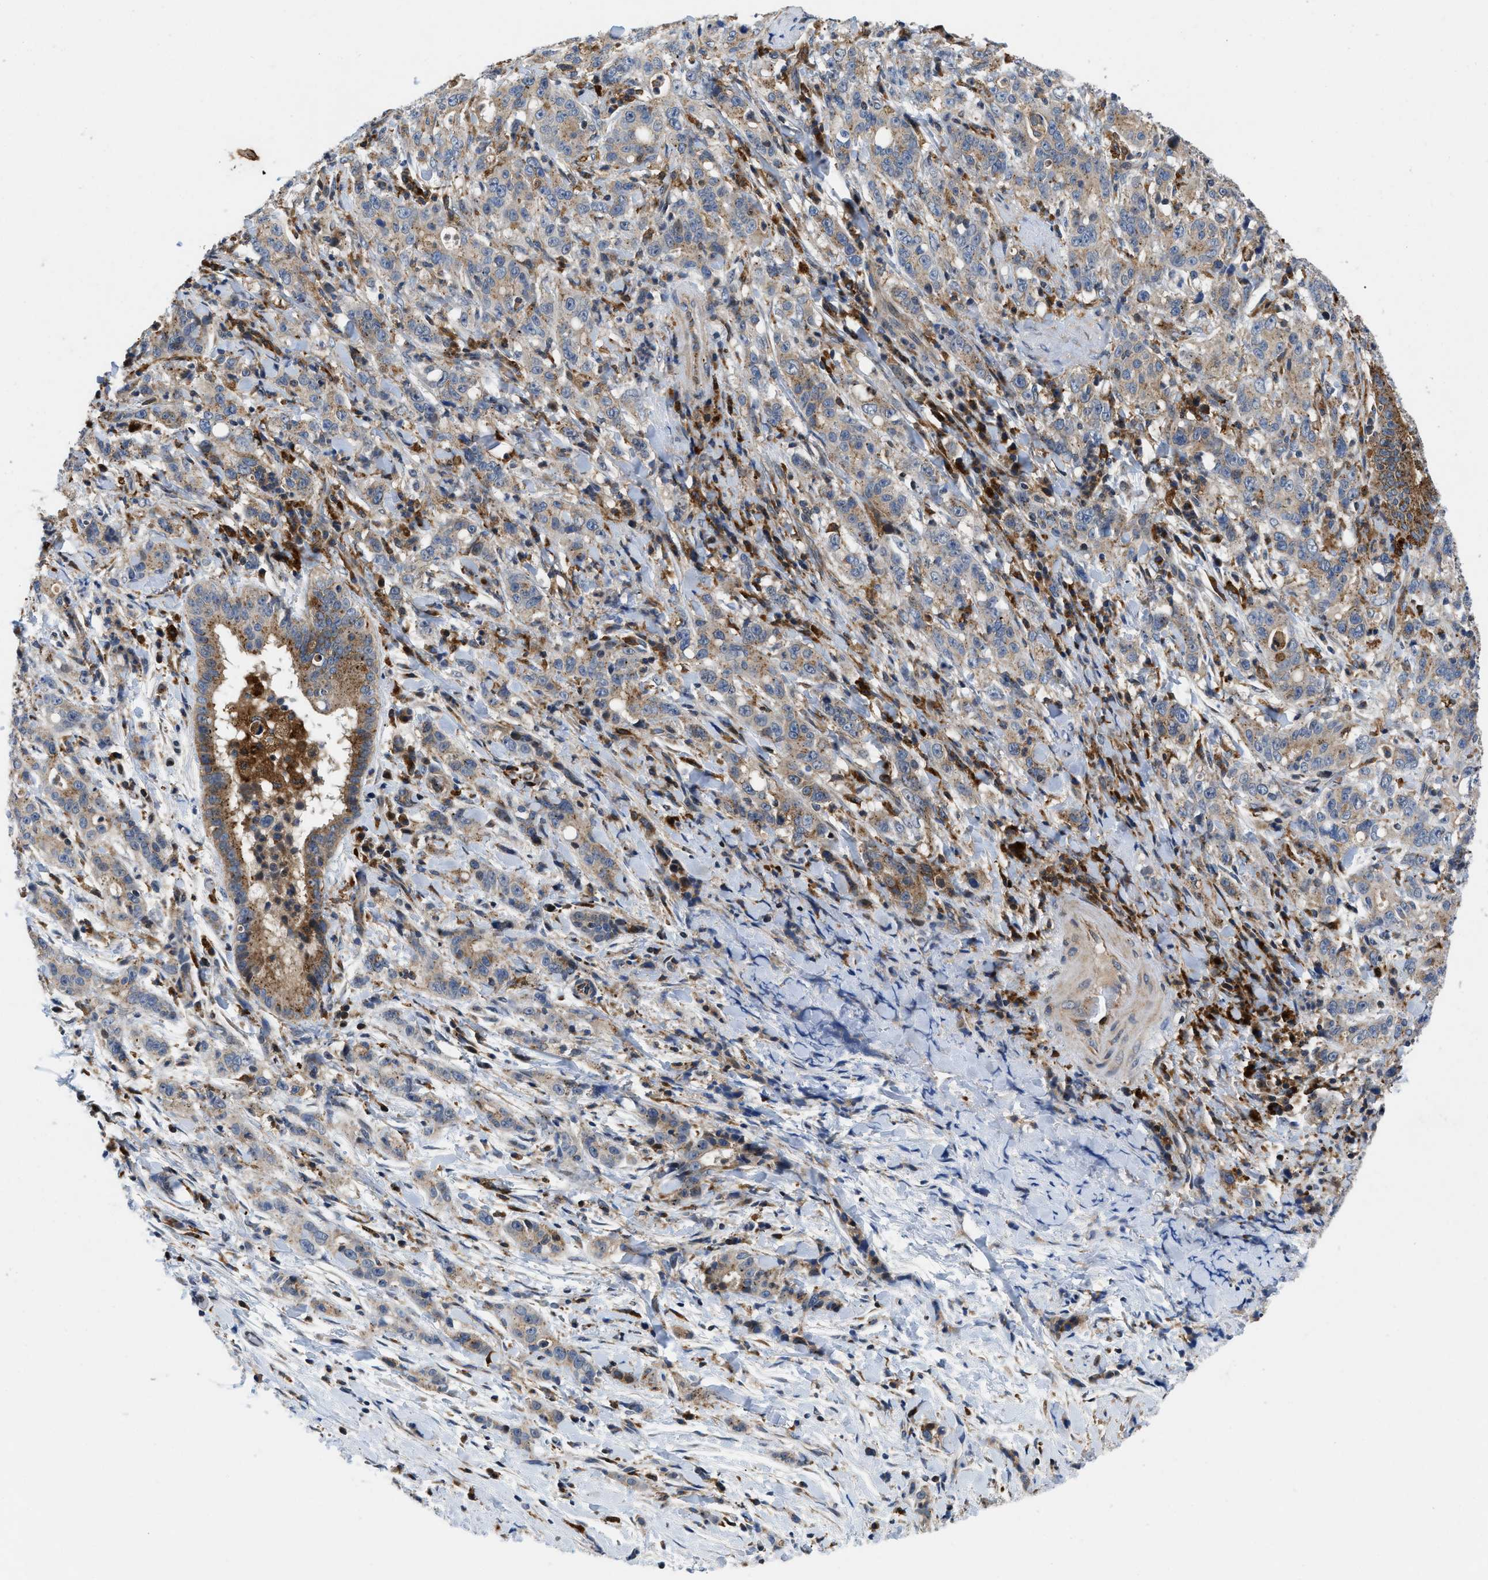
{"staining": {"intensity": "strong", "quantity": "25%-75%", "location": "cytoplasmic/membranous"}, "tissue": "liver cancer", "cell_type": "Tumor cells", "image_type": "cancer", "snomed": [{"axis": "morphology", "description": "Cholangiocarcinoma"}, {"axis": "topography", "description": "Liver"}], "caption": "Immunohistochemical staining of human cholangiocarcinoma (liver) demonstrates strong cytoplasmic/membranous protein staining in about 25%-75% of tumor cells.", "gene": "ENPP4", "patient": {"sex": "female", "age": 38}}